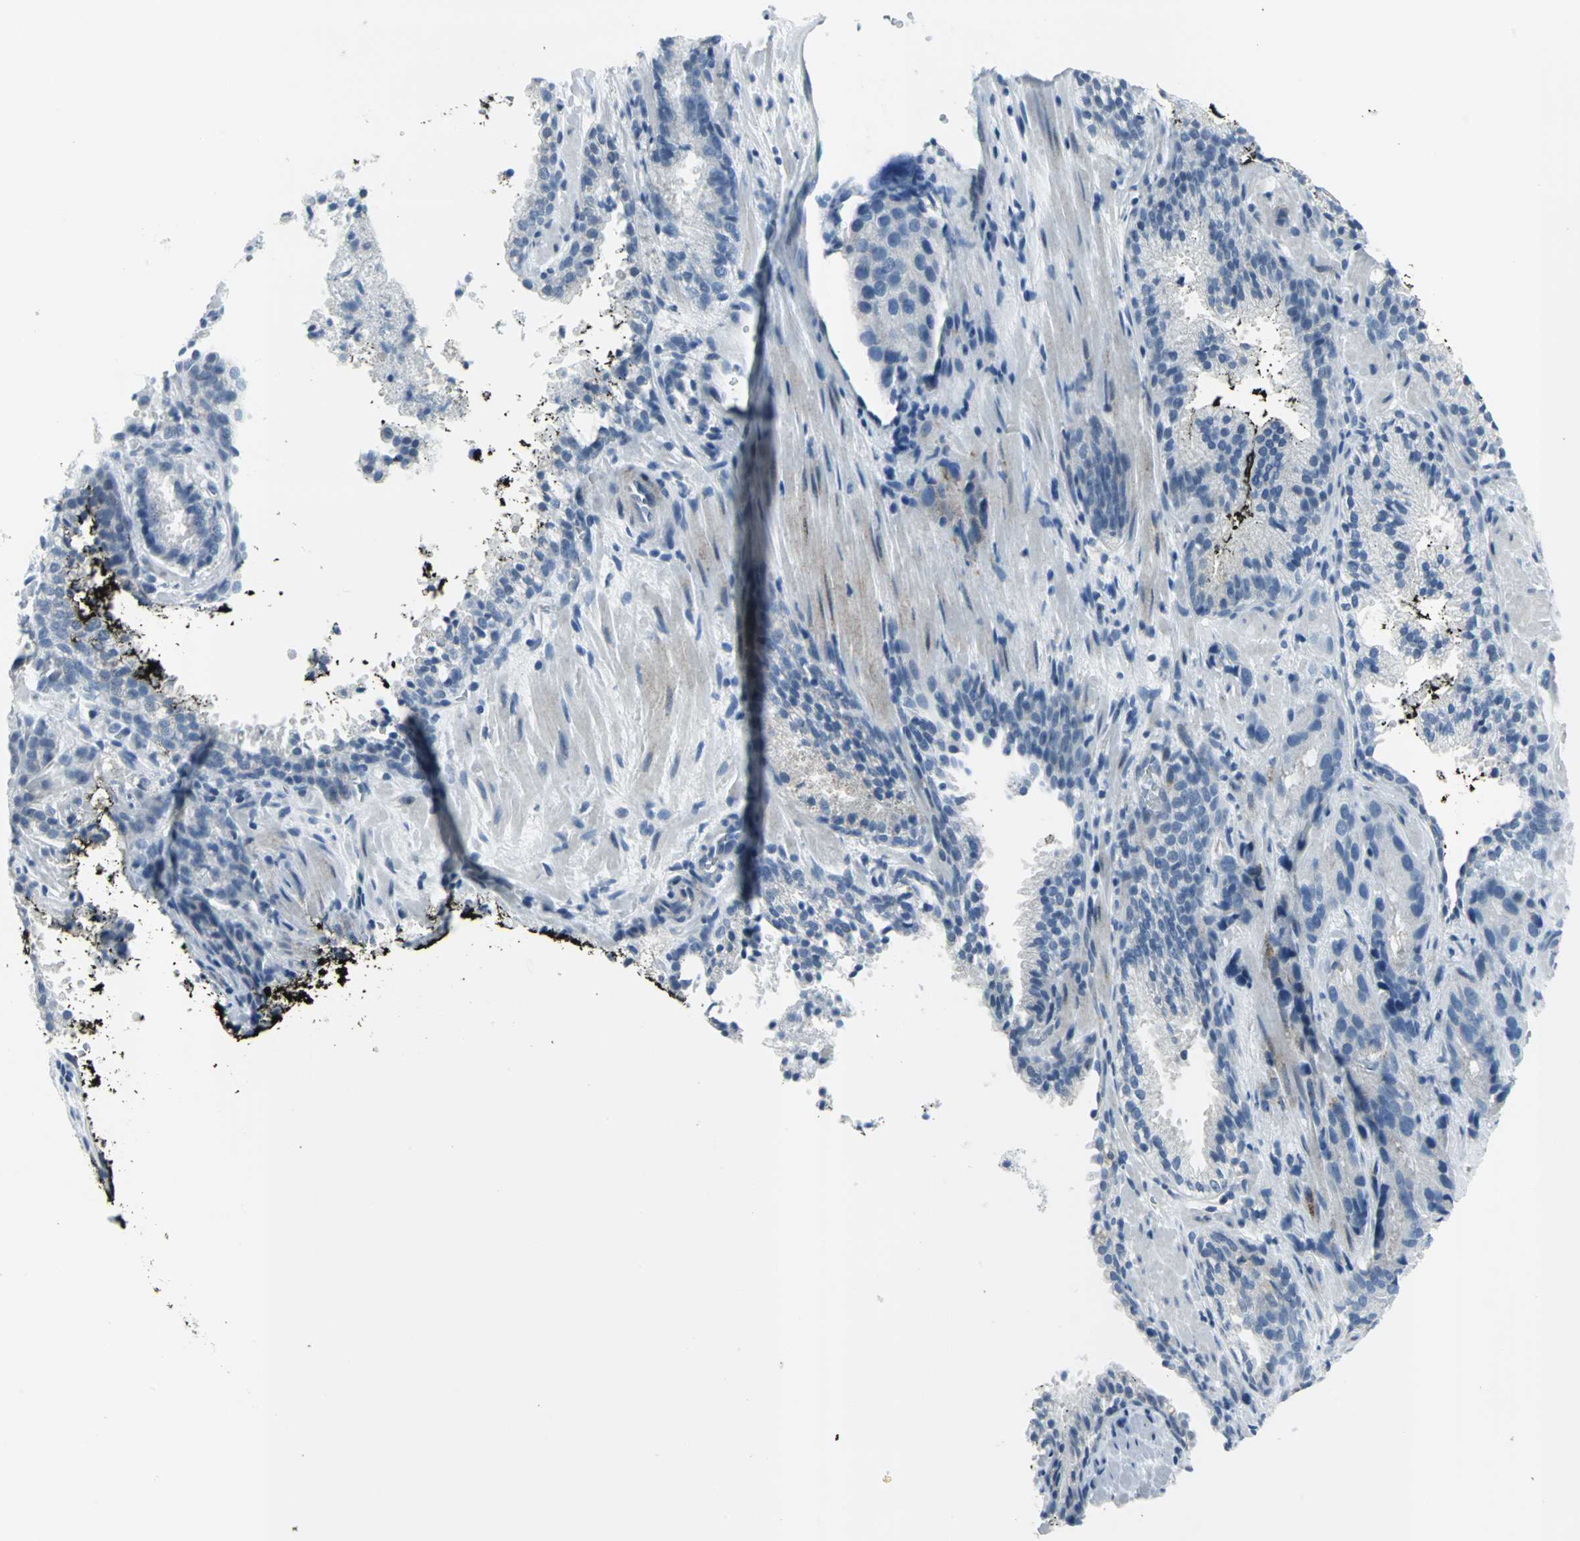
{"staining": {"intensity": "negative", "quantity": "none", "location": "none"}, "tissue": "prostate cancer", "cell_type": "Tumor cells", "image_type": "cancer", "snomed": [{"axis": "morphology", "description": "Adenocarcinoma, High grade"}, {"axis": "topography", "description": "Prostate"}], "caption": "A high-resolution image shows IHC staining of prostate cancer, which demonstrates no significant positivity in tumor cells.", "gene": "DNAI2", "patient": {"sex": "male", "age": 58}}